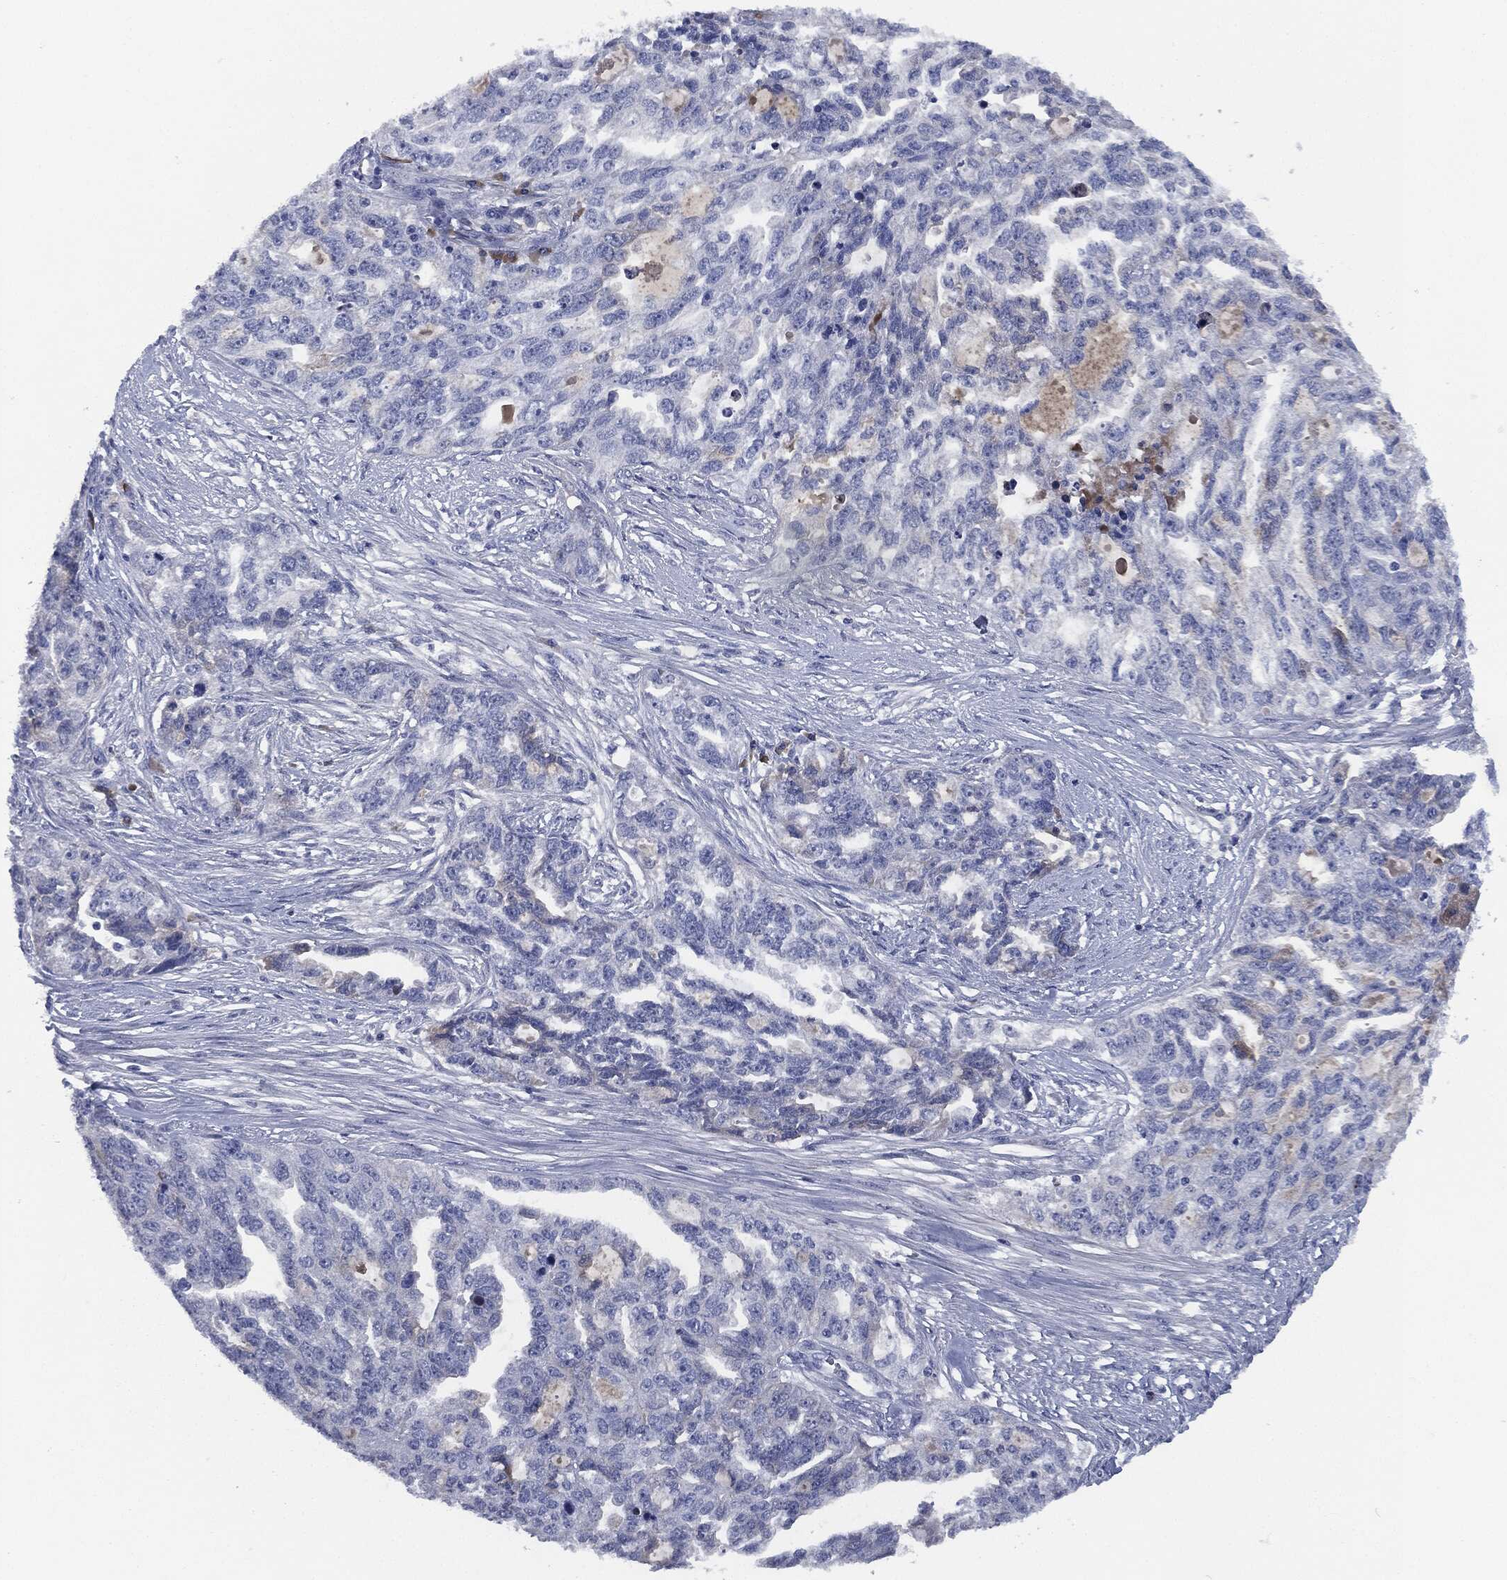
{"staining": {"intensity": "negative", "quantity": "none", "location": "none"}, "tissue": "ovarian cancer", "cell_type": "Tumor cells", "image_type": "cancer", "snomed": [{"axis": "morphology", "description": "Cystadenocarcinoma, serous, NOS"}, {"axis": "topography", "description": "Ovary"}], "caption": "A micrograph of ovarian serous cystadenocarcinoma stained for a protein reveals no brown staining in tumor cells.", "gene": "SIGLEC7", "patient": {"sex": "female", "age": 51}}